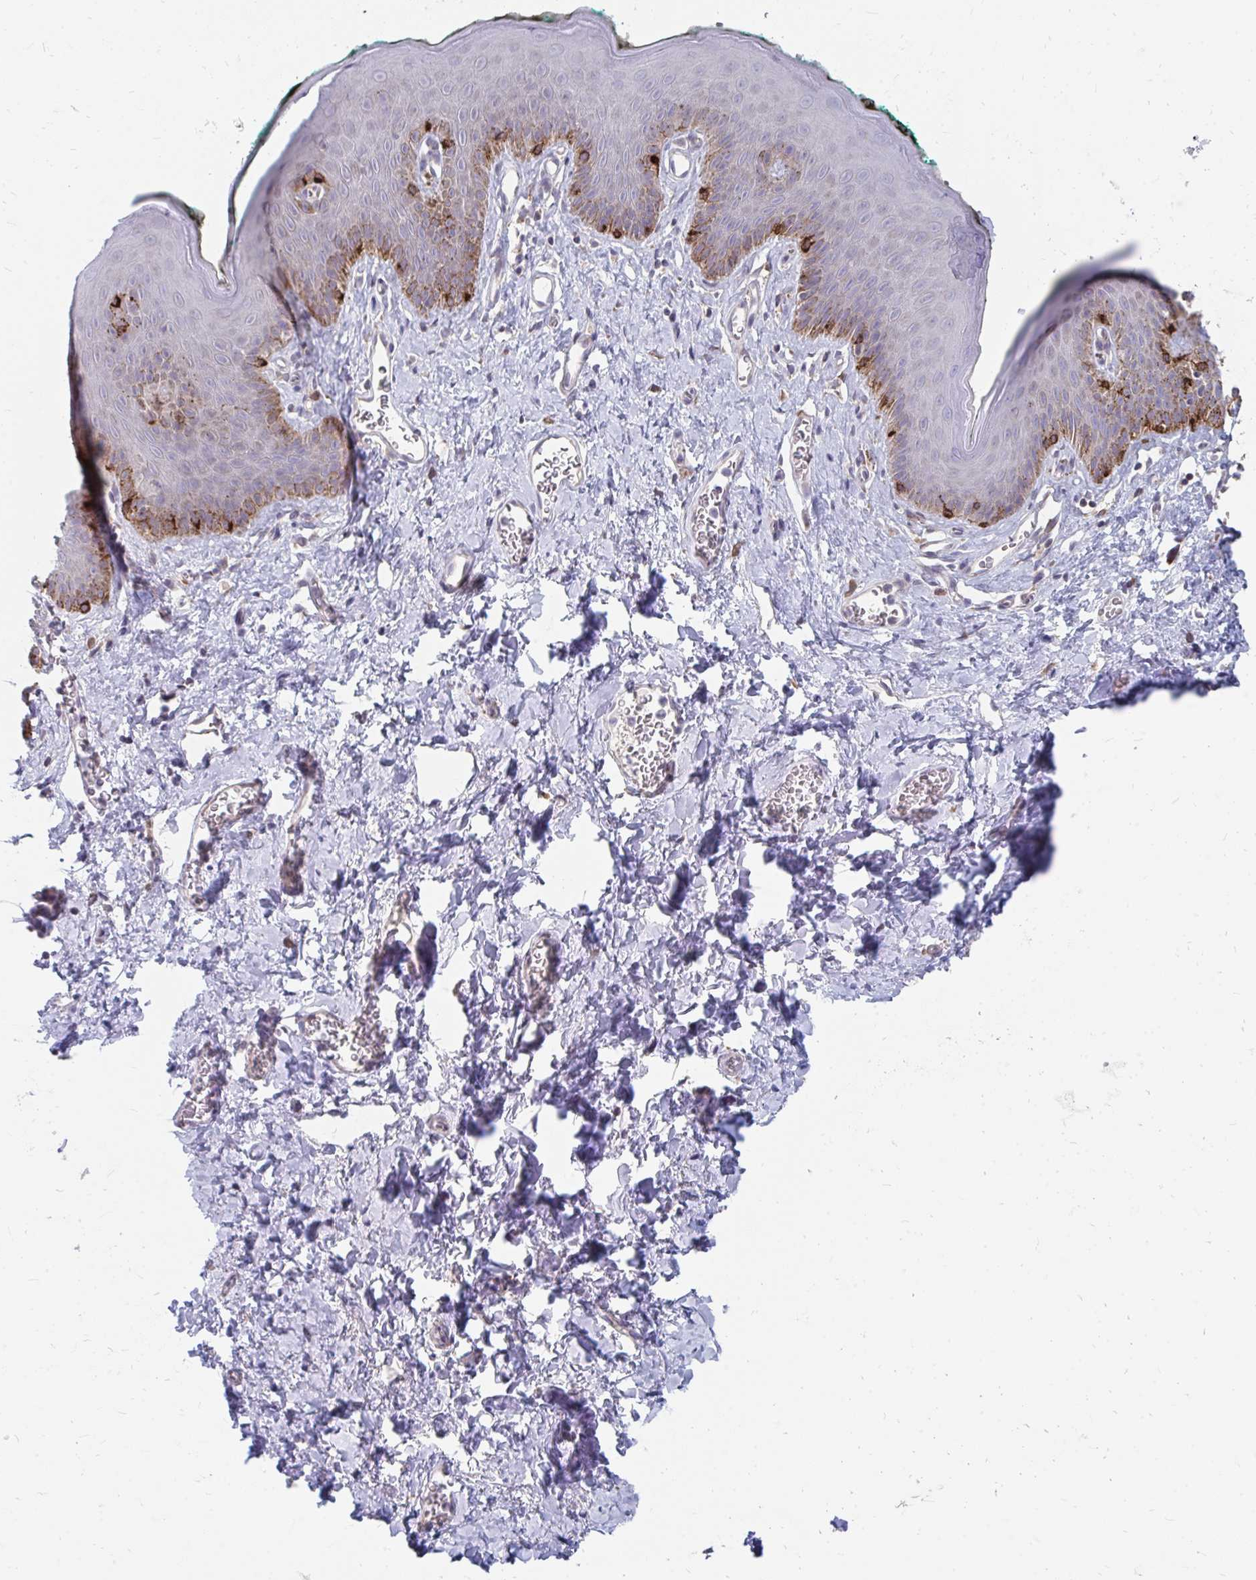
{"staining": {"intensity": "moderate", "quantity": "<25%", "location": "cytoplasmic/membranous"}, "tissue": "skin", "cell_type": "Epidermal cells", "image_type": "normal", "snomed": [{"axis": "morphology", "description": "Normal tissue, NOS"}, {"axis": "topography", "description": "Vulva"}, {"axis": "topography", "description": "Peripheral nerve tissue"}], "caption": "Skin was stained to show a protein in brown. There is low levels of moderate cytoplasmic/membranous positivity in approximately <25% of epidermal cells. (Stains: DAB in brown, nuclei in blue, Microscopy: brightfield microscopy at high magnification).", "gene": "PABIR3", "patient": {"sex": "female", "age": 66}}